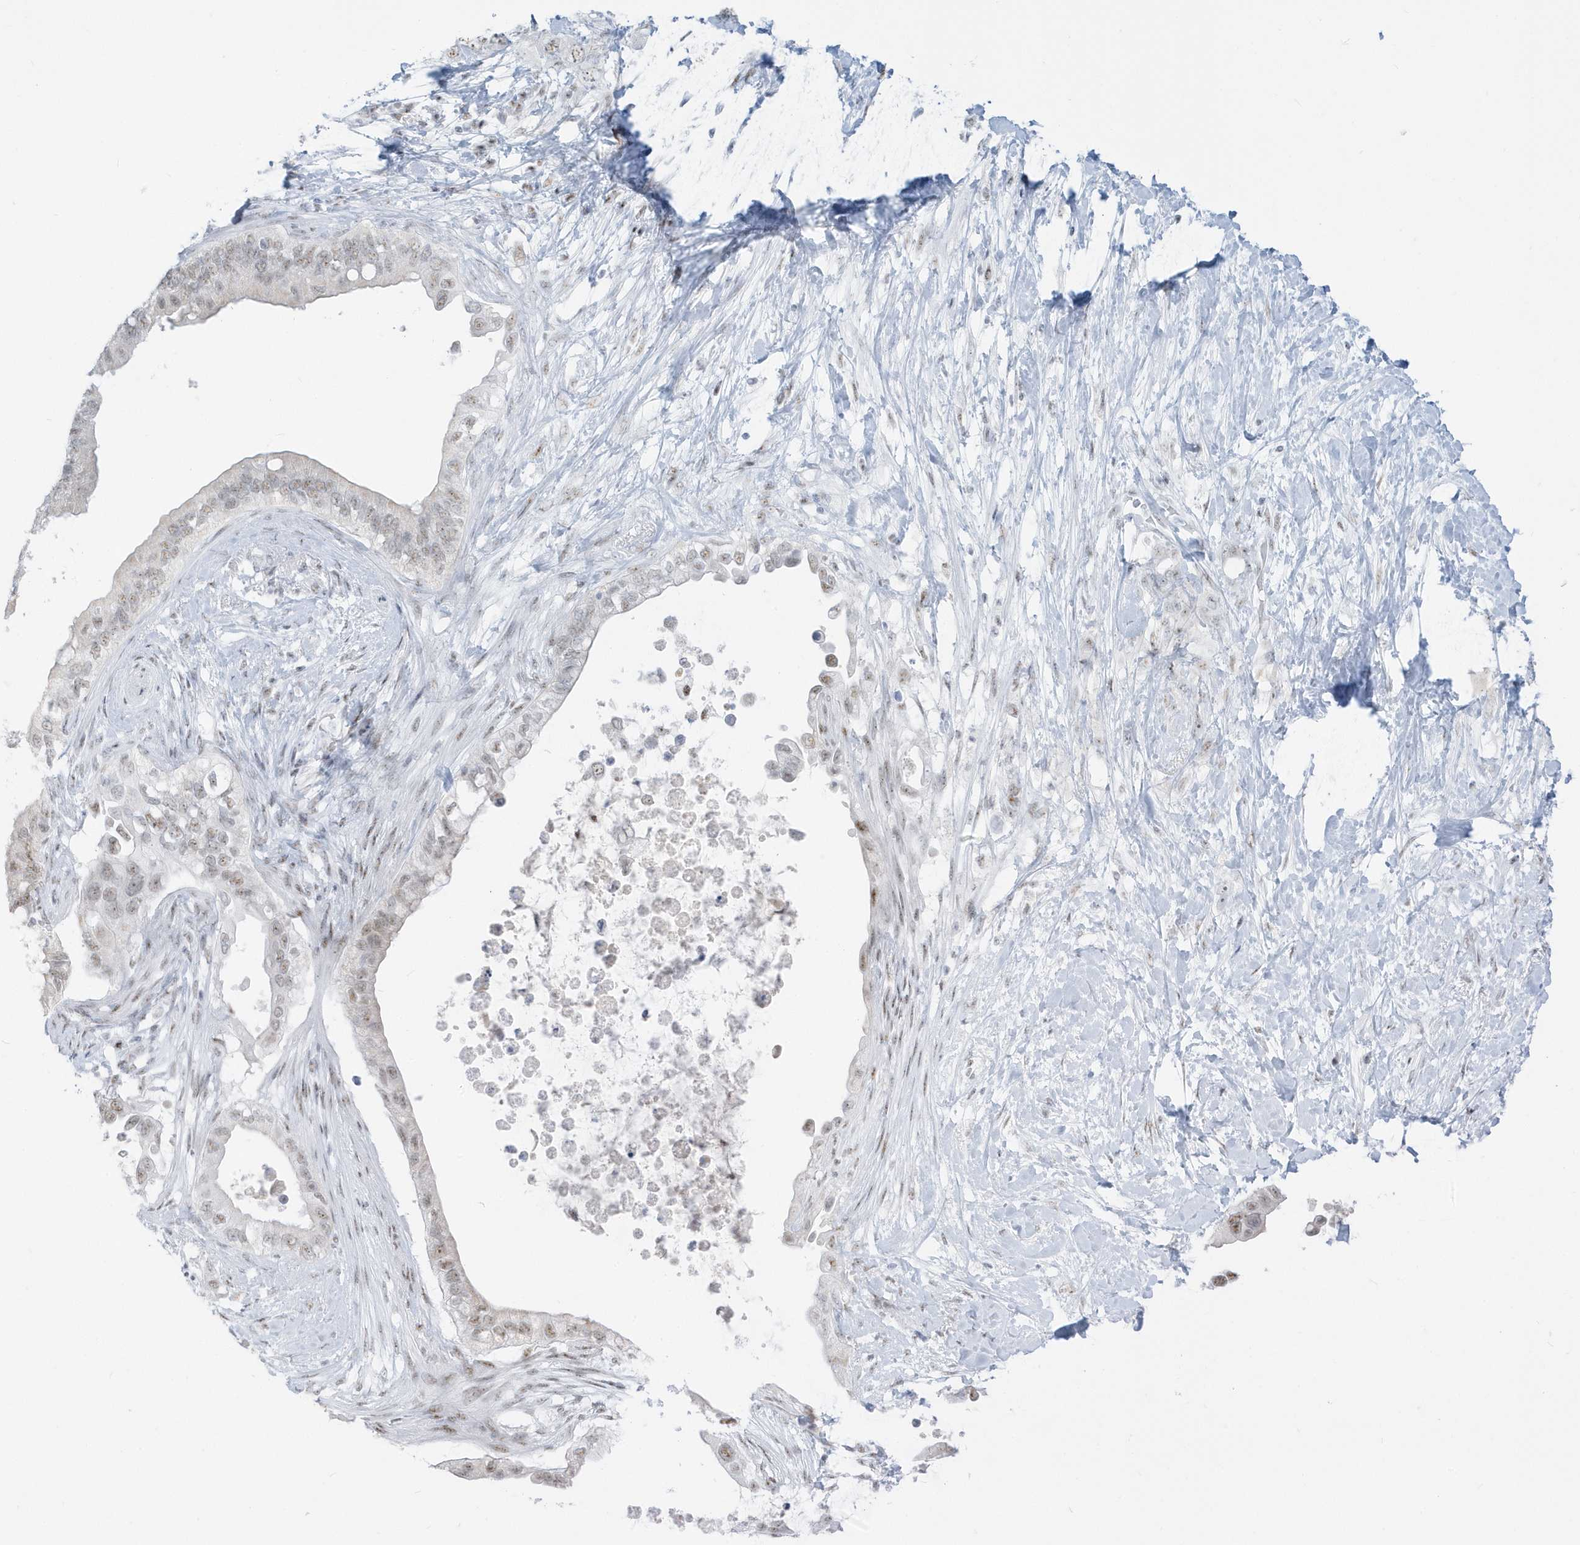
{"staining": {"intensity": "weak", "quantity": "25%-75%", "location": "nuclear"}, "tissue": "pancreatic cancer", "cell_type": "Tumor cells", "image_type": "cancer", "snomed": [{"axis": "morphology", "description": "Adenocarcinoma, NOS"}, {"axis": "topography", "description": "Pancreas"}], "caption": "Protein expression analysis of human adenocarcinoma (pancreatic) reveals weak nuclear expression in about 25%-75% of tumor cells.", "gene": "PLEKHN1", "patient": {"sex": "female", "age": 56}}